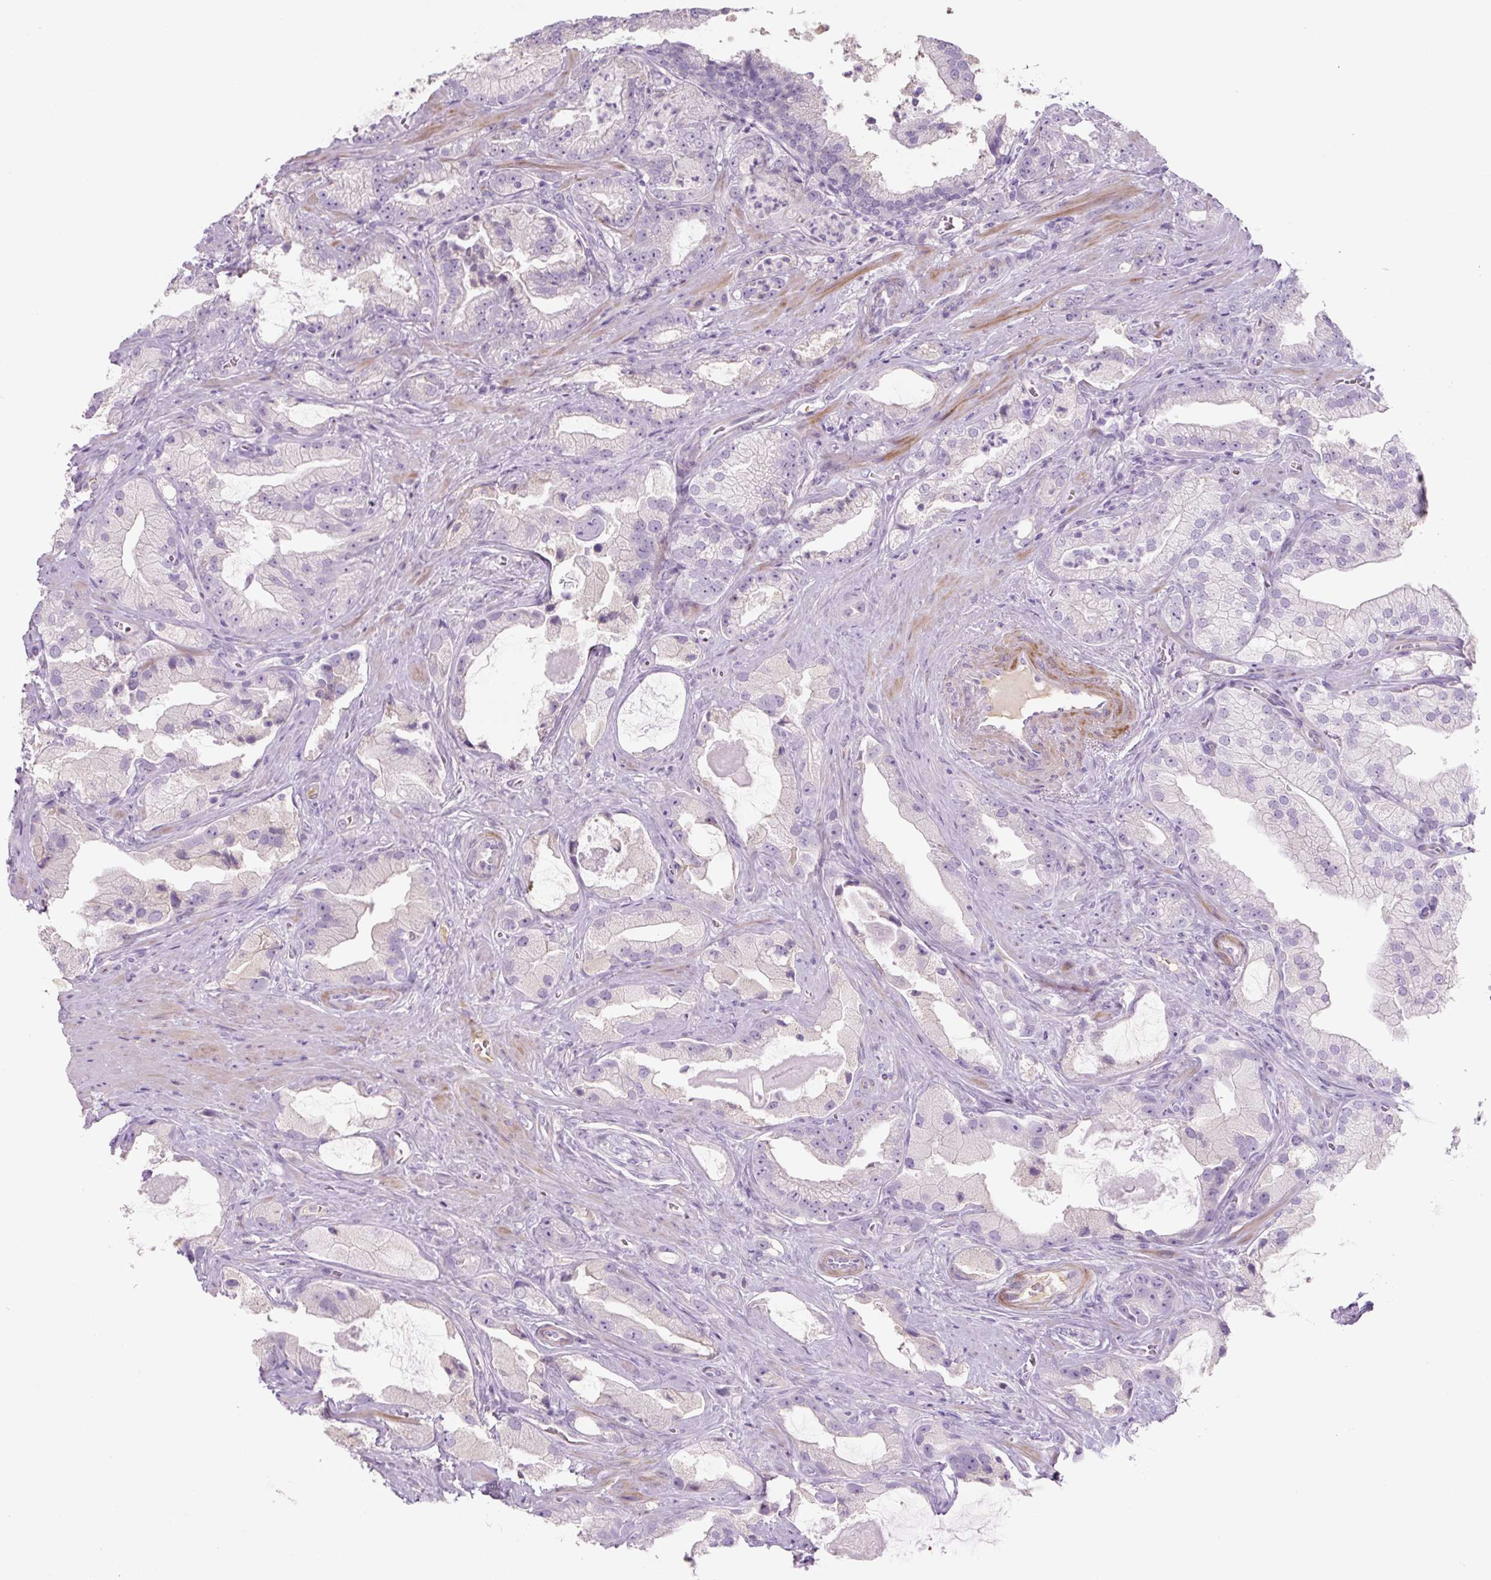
{"staining": {"intensity": "negative", "quantity": "none", "location": "none"}, "tissue": "prostate cancer", "cell_type": "Tumor cells", "image_type": "cancer", "snomed": [{"axis": "morphology", "description": "Adenocarcinoma, High grade"}, {"axis": "topography", "description": "Prostate"}], "caption": "This micrograph is of prostate cancer (adenocarcinoma (high-grade)) stained with IHC to label a protein in brown with the nuclei are counter-stained blue. There is no positivity in tumor cells.", "gene": "PRM1", "patient": {"sex": "male", "age": 68}}